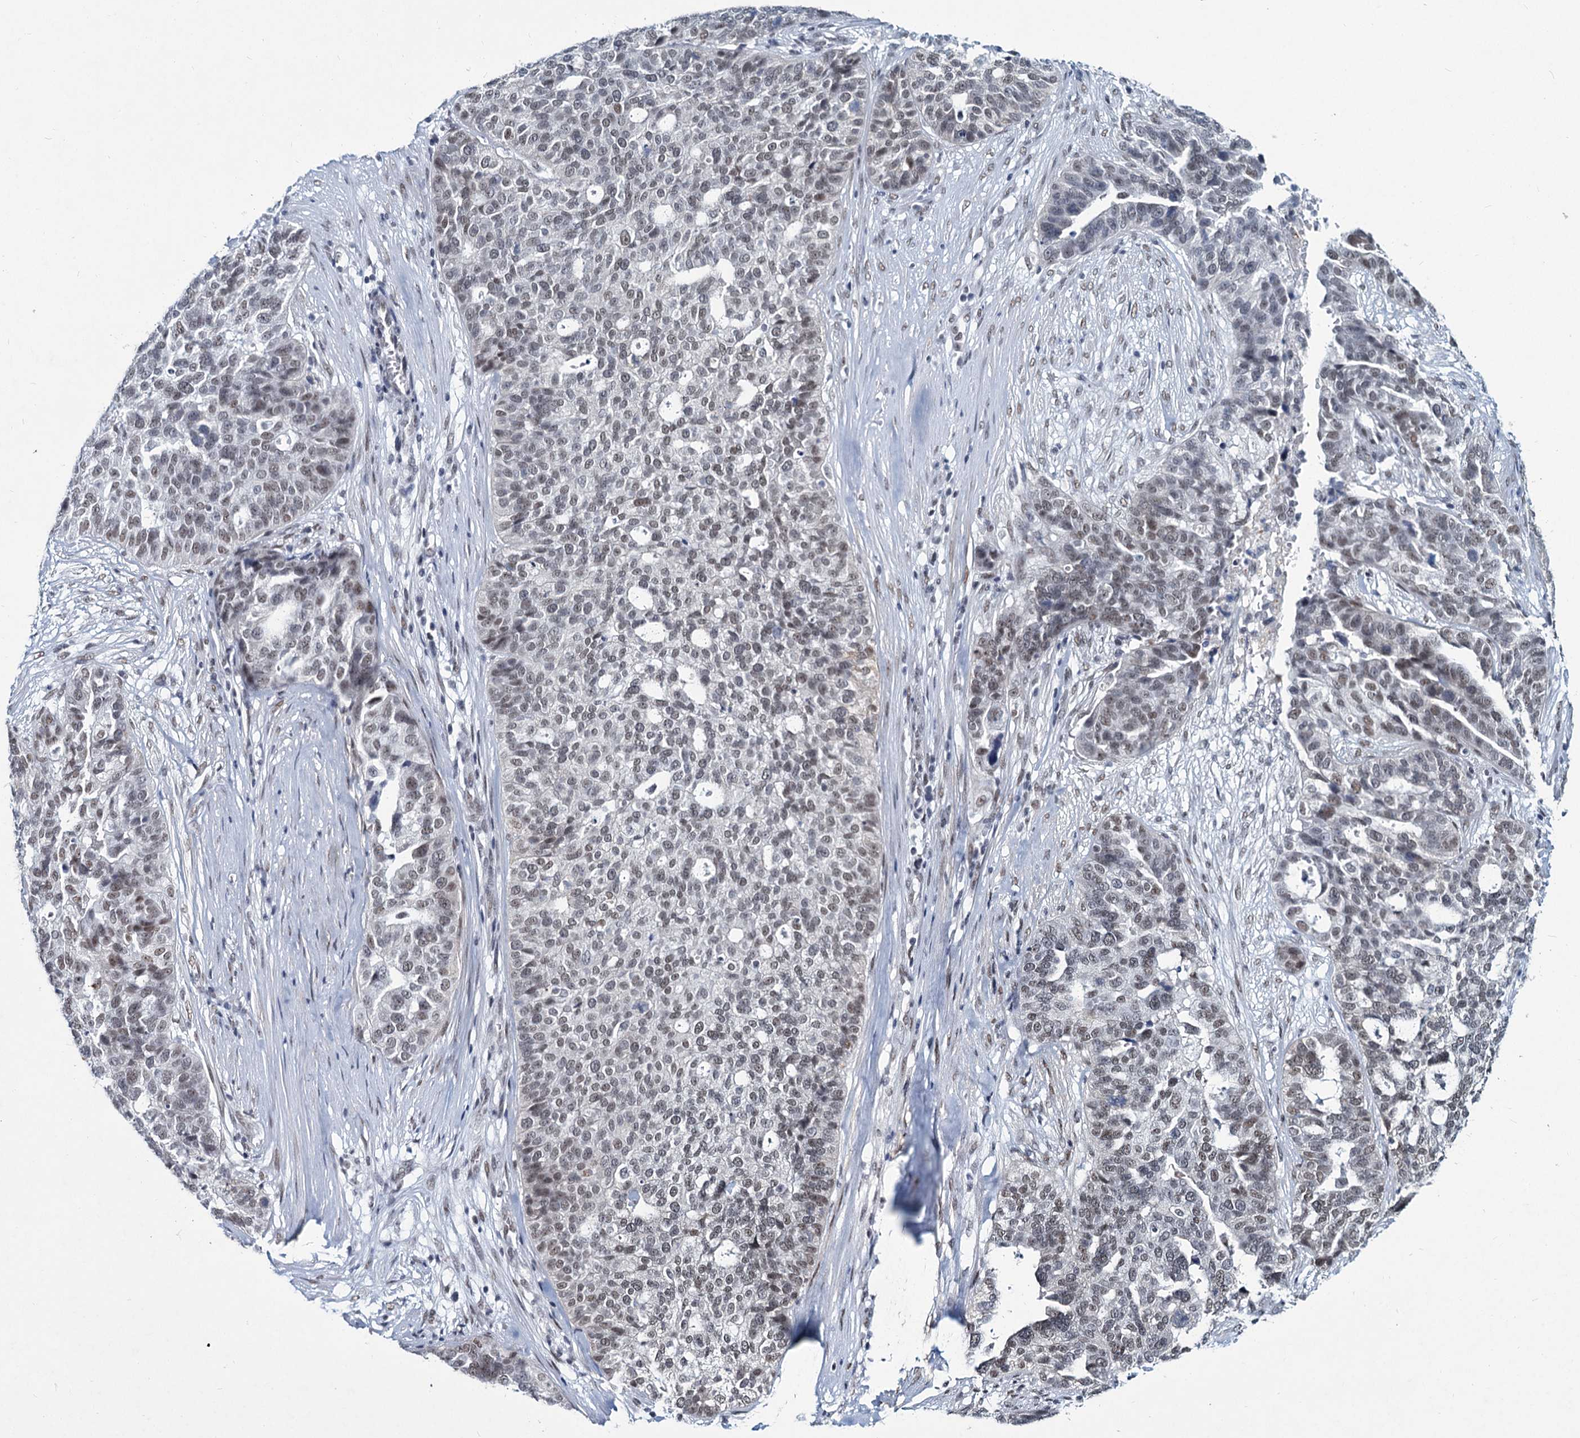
{"staining": {"intensity": "weak", "quantity": "<25%", "location": "nuclear"}, "tissue": "ovarian cancer", "cell_type": "Tumor cells", "image_type": "cancer", "snomed": [{"axis": "morphology", "description": "Cystadenocarcinoma, serous, NOS"}, {"axis": "topography", "description": "Ovary"}], "caption": "Immunohistochemical staining of serous cystadenocarcinoma (ovarian) demonstrates no significant positivity in tumor cells.", "gene": "METTL14", "patient": {"sex": "female", "age": 59}}